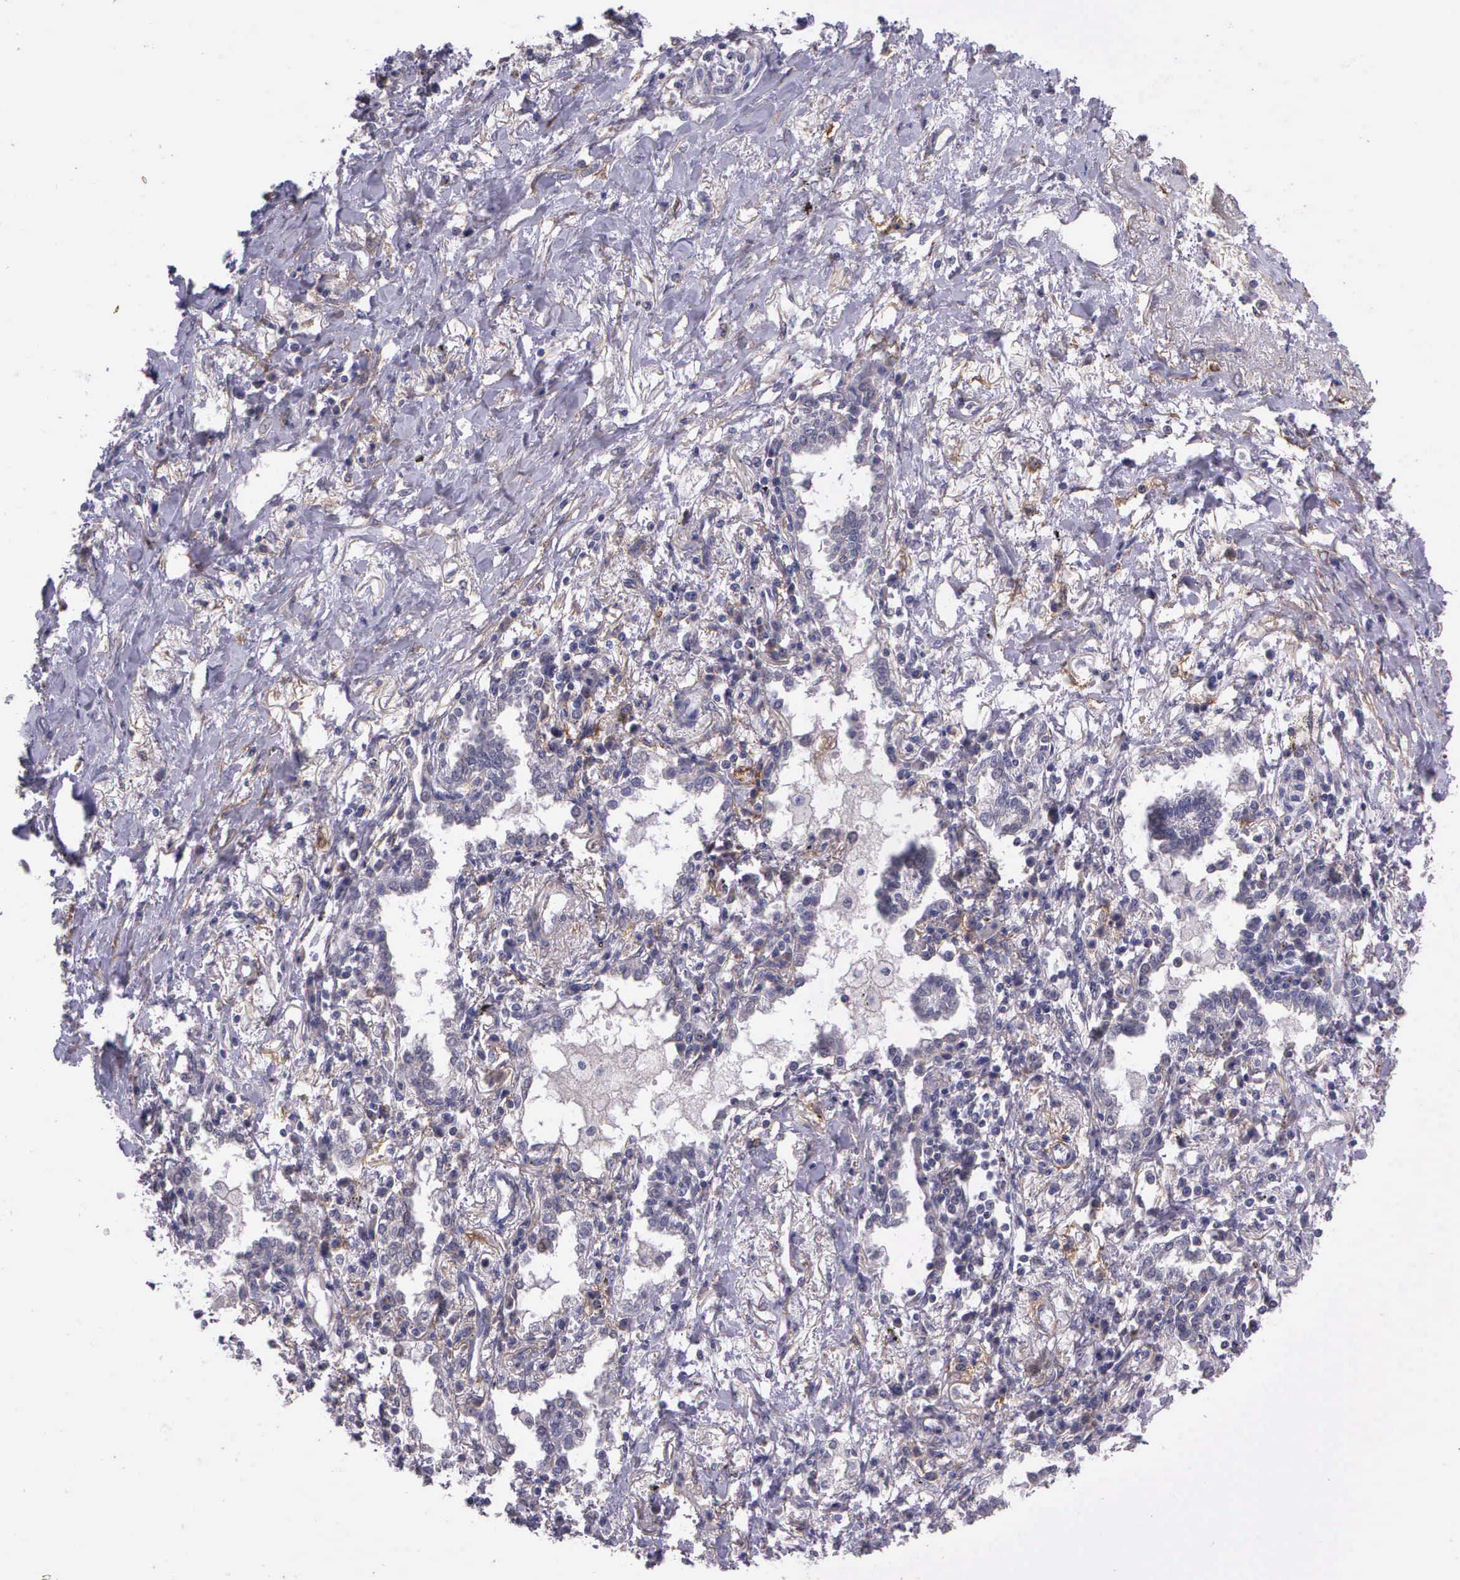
{"staining": {"intensity": "negative", "quantity": "none", "location": "none"}, "tissue": "lung cancer", "cell_type": "Tumor cells", "image_type": "cancer", "snomed": [{"axis": "morphology", "description": "Adenocarcinoma, NOS"}, {"axis": "topography", "description": "Lung"}], "caption": "Lung cancer was stained to show a protein in brown. There is no significant positivity in tumor cells.", "gene": "PRICKLE3", "patient": {"sex": "male", "age": 60}}